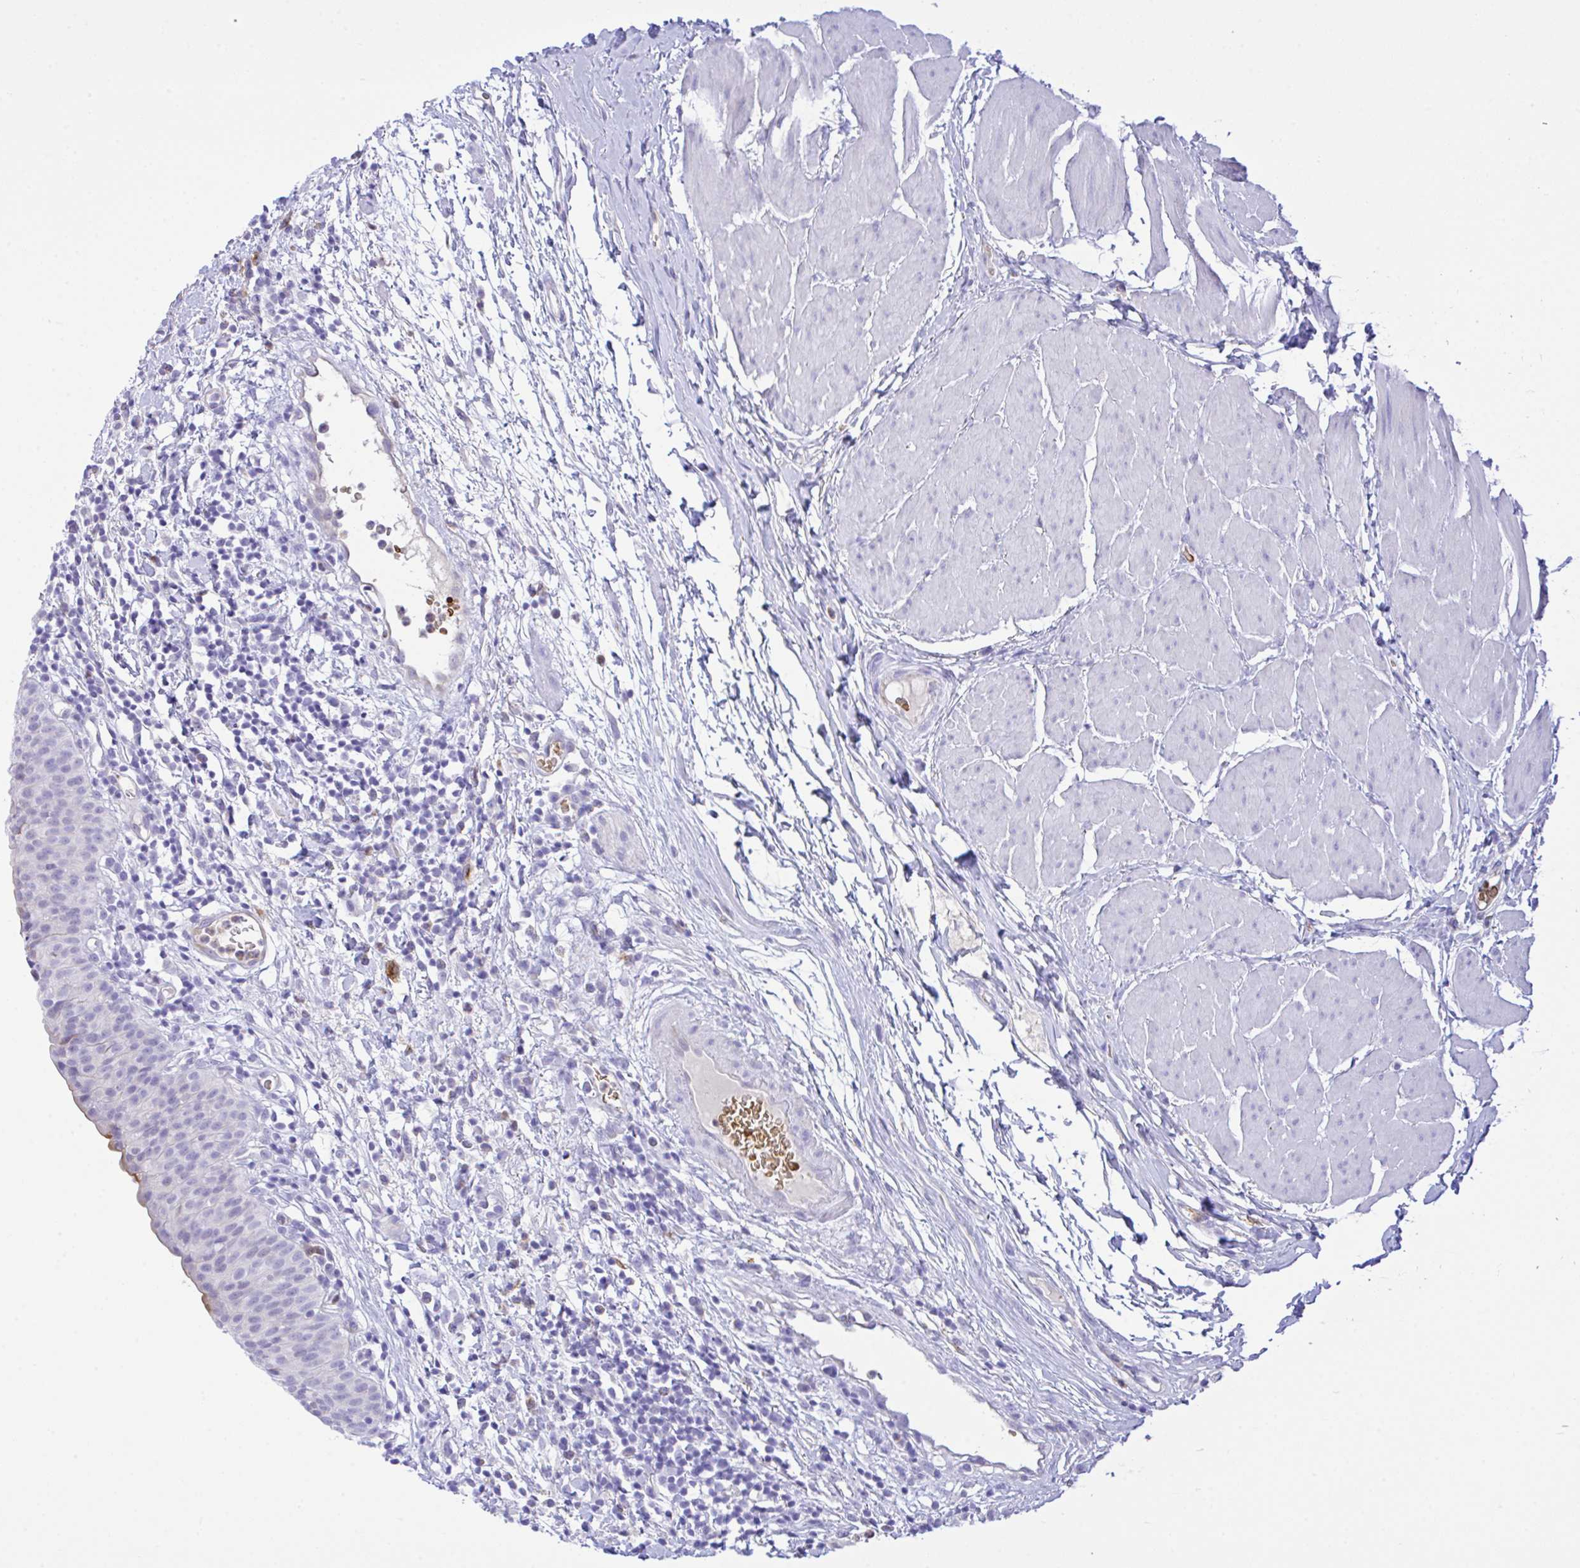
{"staining": {"intensity": "moderate", "quantity": "<25%", "location": "cytoplasmic/membranous"}, "tissue": "urinary bladder", "cell_type": "Urothelial cells", "image_type": "normal", "snomed": [{"axis": "morphology", "description": "Normal tissue, NOS"}, {"axis": "morphology", "description": "Inflammation, NOS"}, {"axis": "topography", "description": "Urinary bladder"}], "caption": "Immunohistochemistry image of unremarkable urinary bladder stained for a protein (brown), which demonstrates low levels of moderate cytoplasmic/membranous staining in about <25% of urothelial cells.", "gene": "ZNF221", "patient": {"sex": "male", "age": 57}}